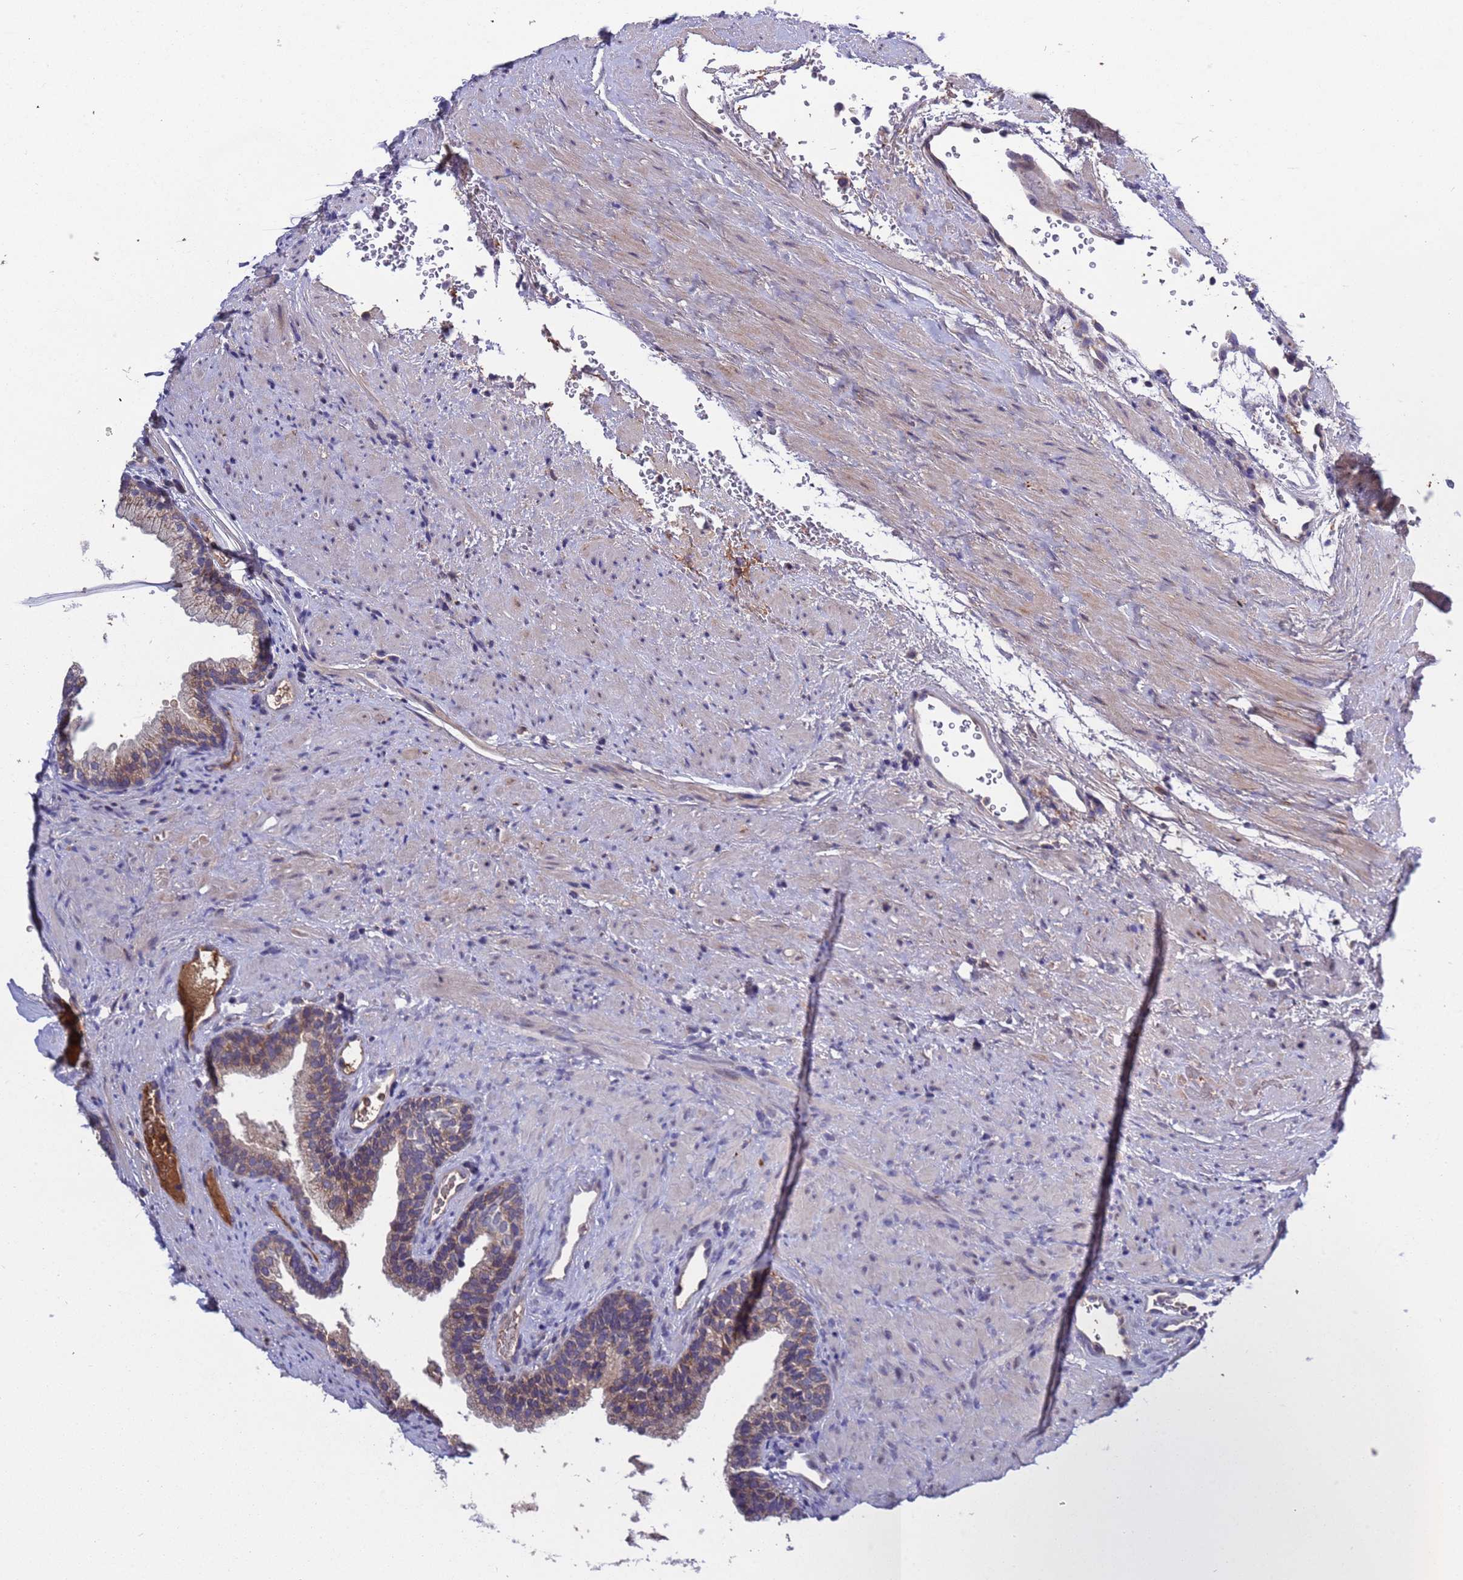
{"staining": {"intensity": "moderate", "quantity": "<25%", "location": "cytoplasmic/membranous"}, "tissue": "prostate", "cell_type": "Glandular cells", "image_type": "normal", "snomed": [{"axis": "morphology", "description": "Normal tissue, NOS"}, {"axis": "topography", "description": "Prostate"}], "caption": "Glandular cells reveal low levels of moderate cytoplasmic/membranous expression in approximately <25% of cells in benign human prostate.", "gene": "PARP16", "patient": {"sex": "male", "age": 76}}